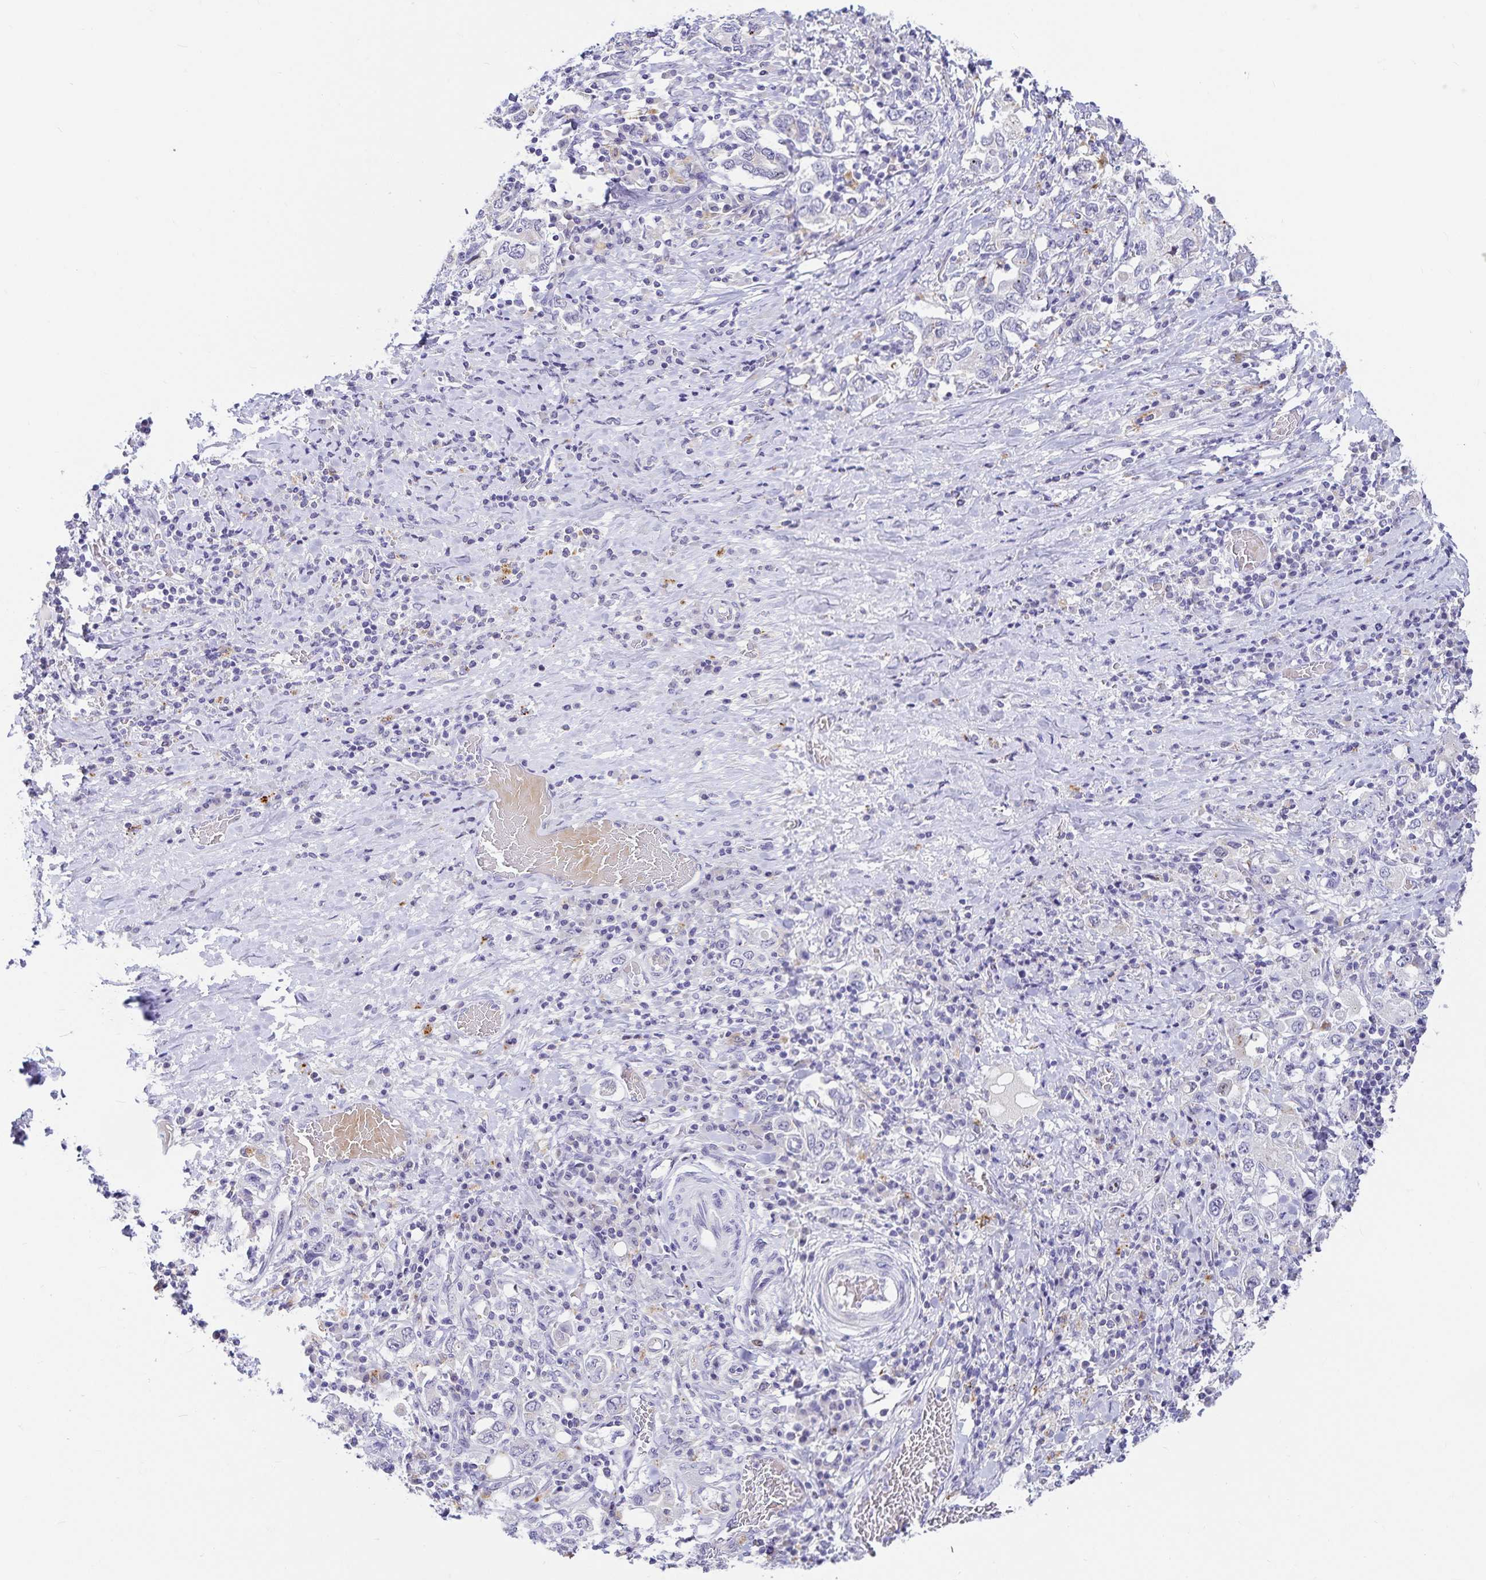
{"staining": {"intensity": "negative", "quantity": "none", "location": "none"}, "tissue": "stomach cancer", "cell_type": "Tumor cells", "image_type": "cancer", "snomed": [{"axis": "morphology", "description": "Adenocarcinoma, NOS"}, {"axis": "topography", "description": "Stomach, upper"}, {"axis": "topography", "description": "Stomach"}], "caption": "Adenocarcinoma (stomach) was stained to show a protein in brown. There is no significant staining in tumor cells.", "gene": "KBTBD13", "patient": {"sex": "male", "age": 62}}